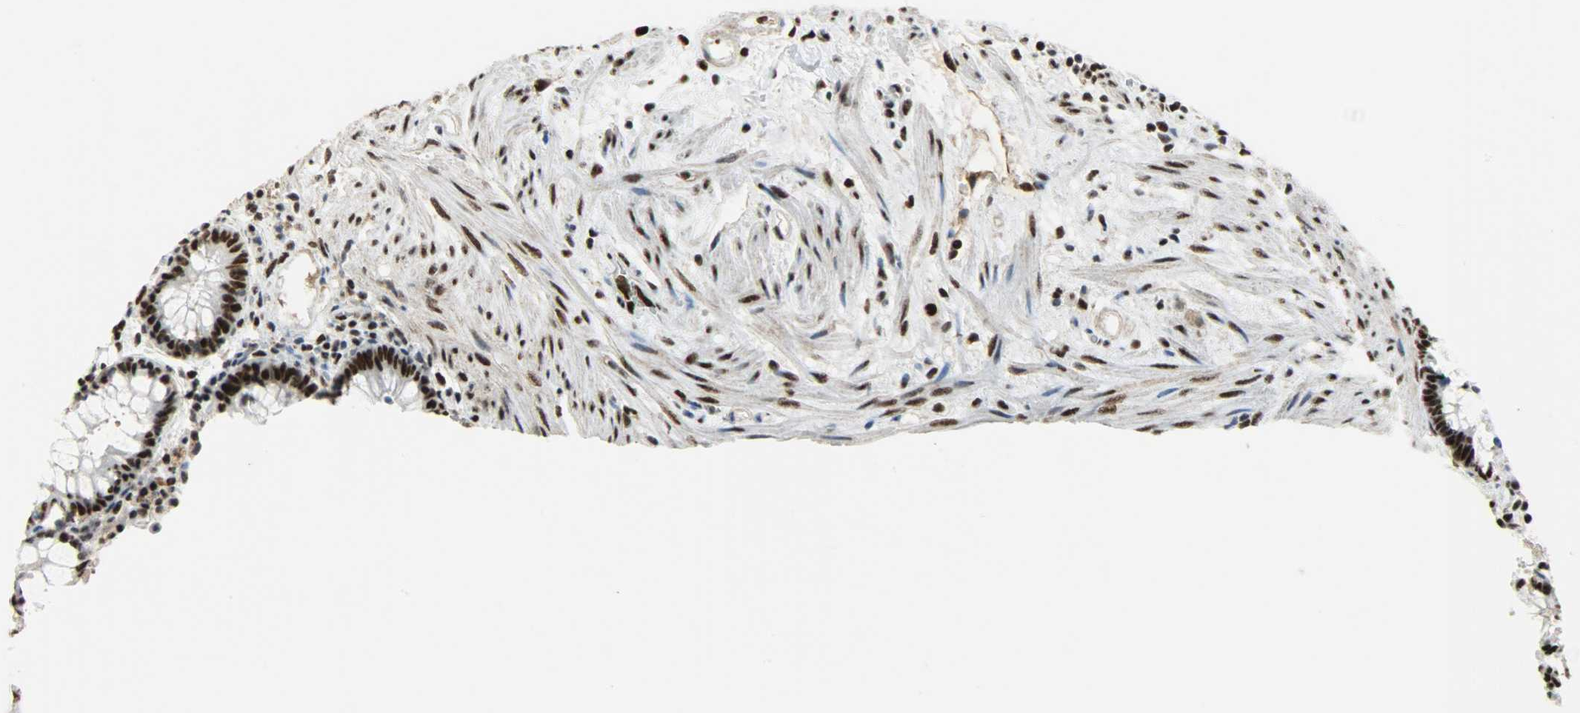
{"staining": {"intensity": "strong", "quantity": ">75%", "location": "nuclear"}, "tissue": "rectum", "cell_type": "Glandular cells", "image_type": "normal", "snomed": [{"axis": "morphology", "description": "Normal tissue, NOS"}, {"axis": "topography", "description": "Rectum"}], "caption": "Strong nuclear protein expression is appreciated in approximately >75% of glandular cells in rectum. (Brightfield microscopy of DAB IHC at high magnification).", "gene": "SSB", "patient": {"sex": "female", "age": 46}}